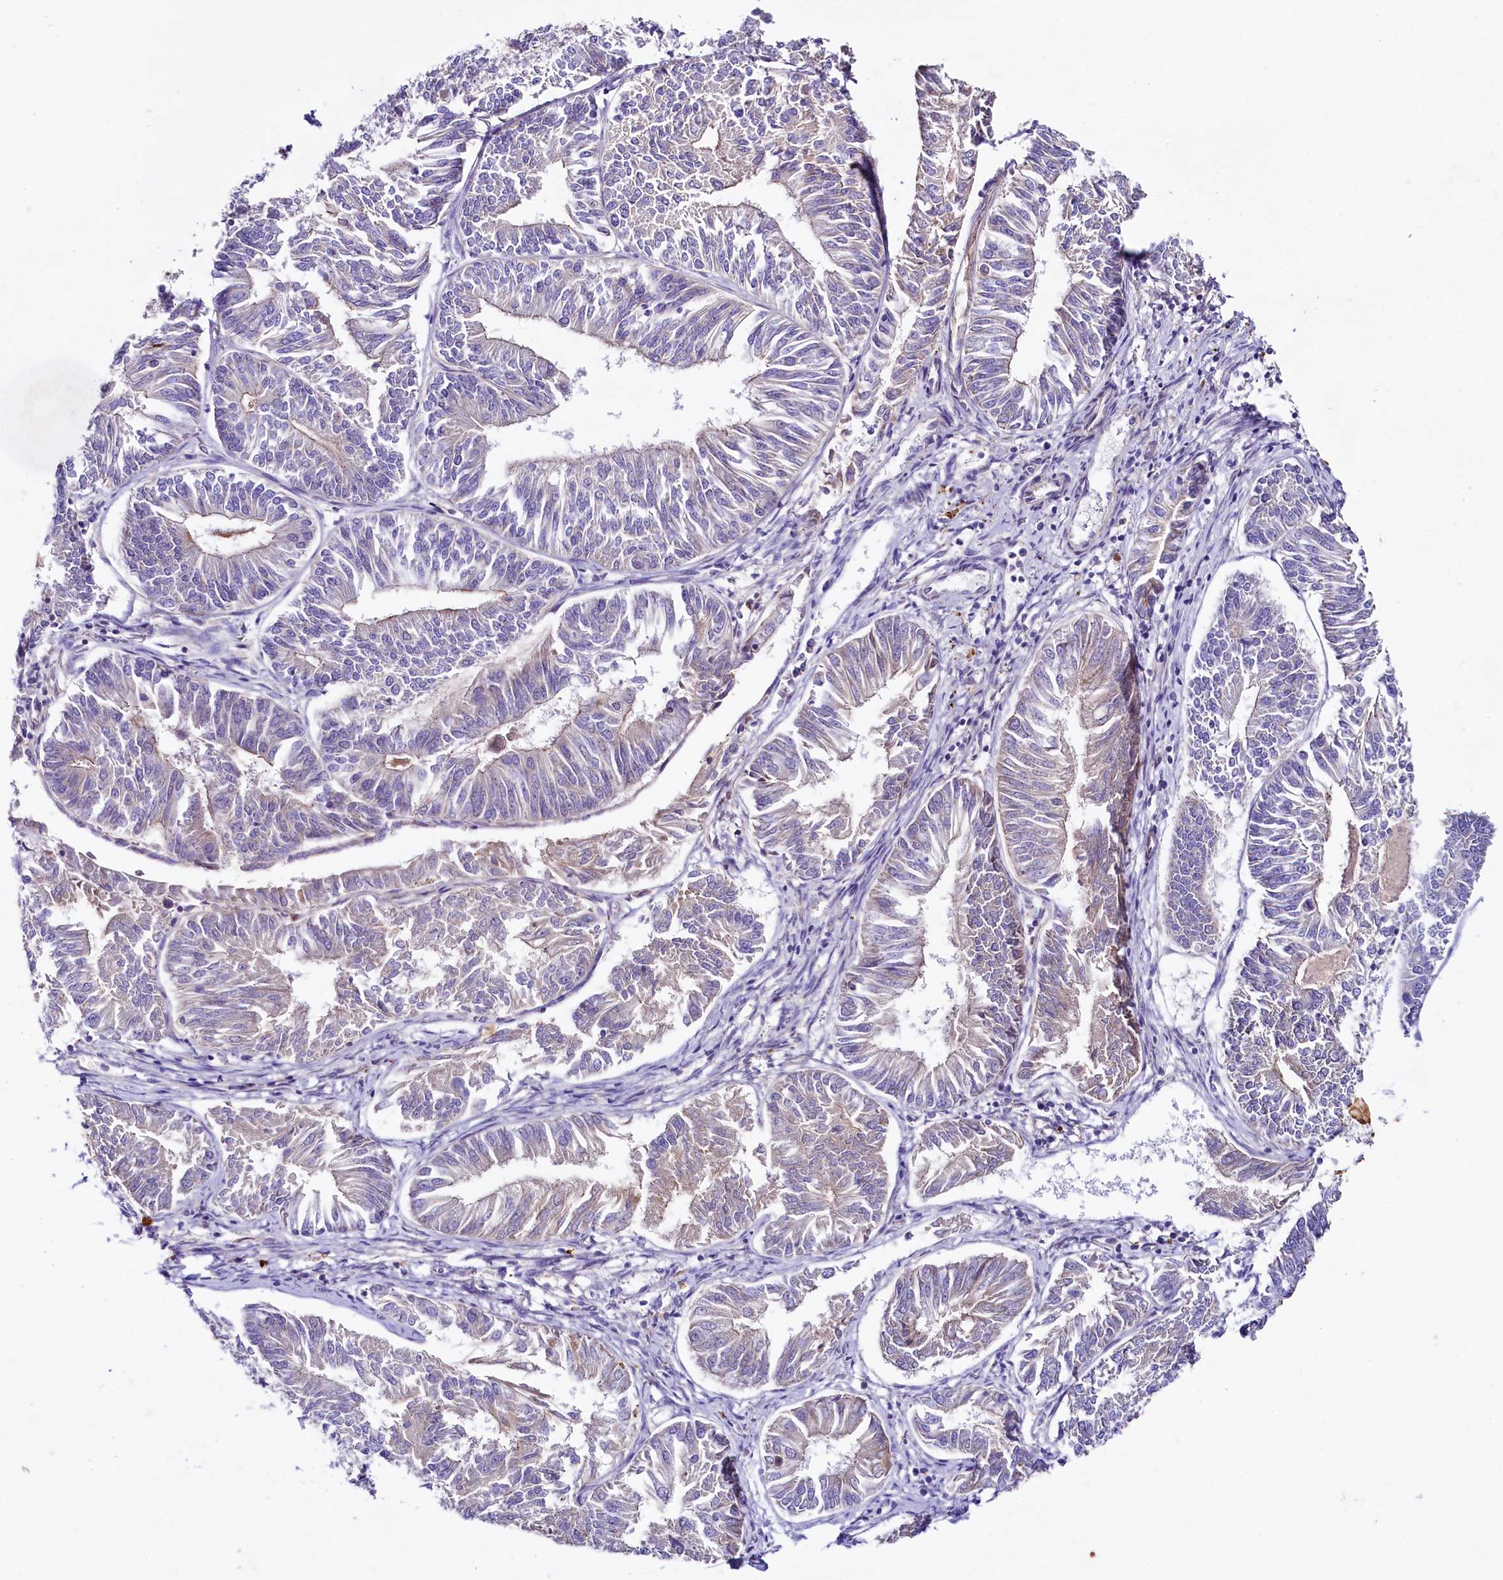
{"staining": {"intensity": "negative", "quantity": "none", "location": "none"}, "tissue": "endometrial cancer", "cell_type": "Tumor cells", "image_type": "cancer", "snomed": [{"axis": "morphology", "description": "Adenocarcinoma, NOS"}, {"axis": "topography", "description": "Endometrium"}], "caption": "Tumor cells are negative for brown protein staining in endometrial cancer (adenocarcinoma).", "gene": "SACM1L", "patient": {"sex": "female", "age": 58}}